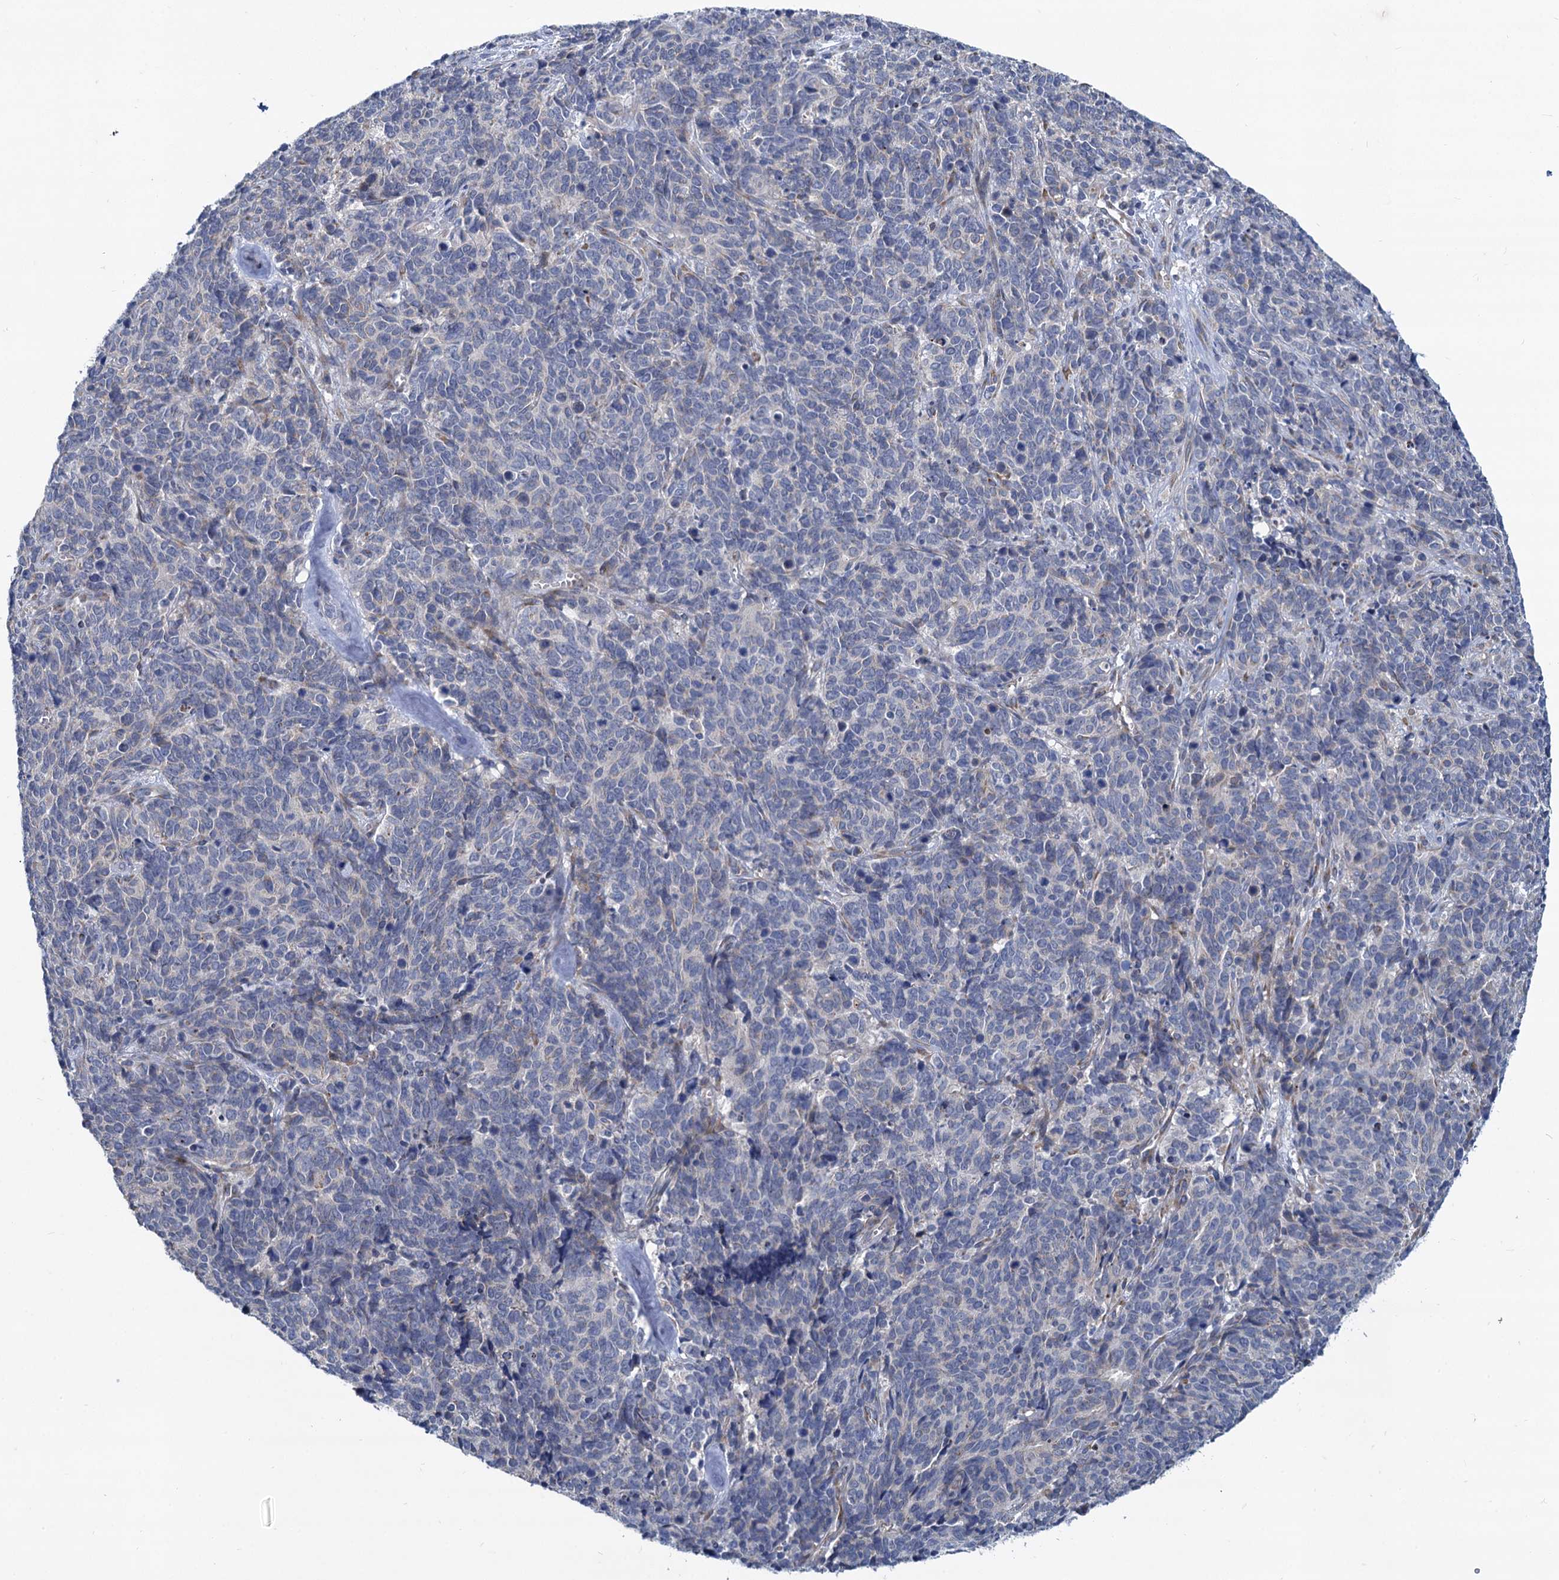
{"staining": {"intensity": "negative", "quantity": "none", "location": "none"}, "tissue": "cervical cancer", "cell_type": "Tumor cells", "image_type": "cancer", "snomed": [{"axis": "morphology", "description": "Squamous cell carcinoma, NOS"}, {"axis": "topography", "description": "Cervix"}], "caption": "Immunohistochemistry (IHC) micrograph of cervical cancer stained for a protein (brown), which shows no expression in tumor cells. (DAB (3,3'-diaminobenzidine) IHC visualized using brightfield microscopy, high magnification).", "gene": "PRSS35", "patient": {"sex": "female", "age": 60}}